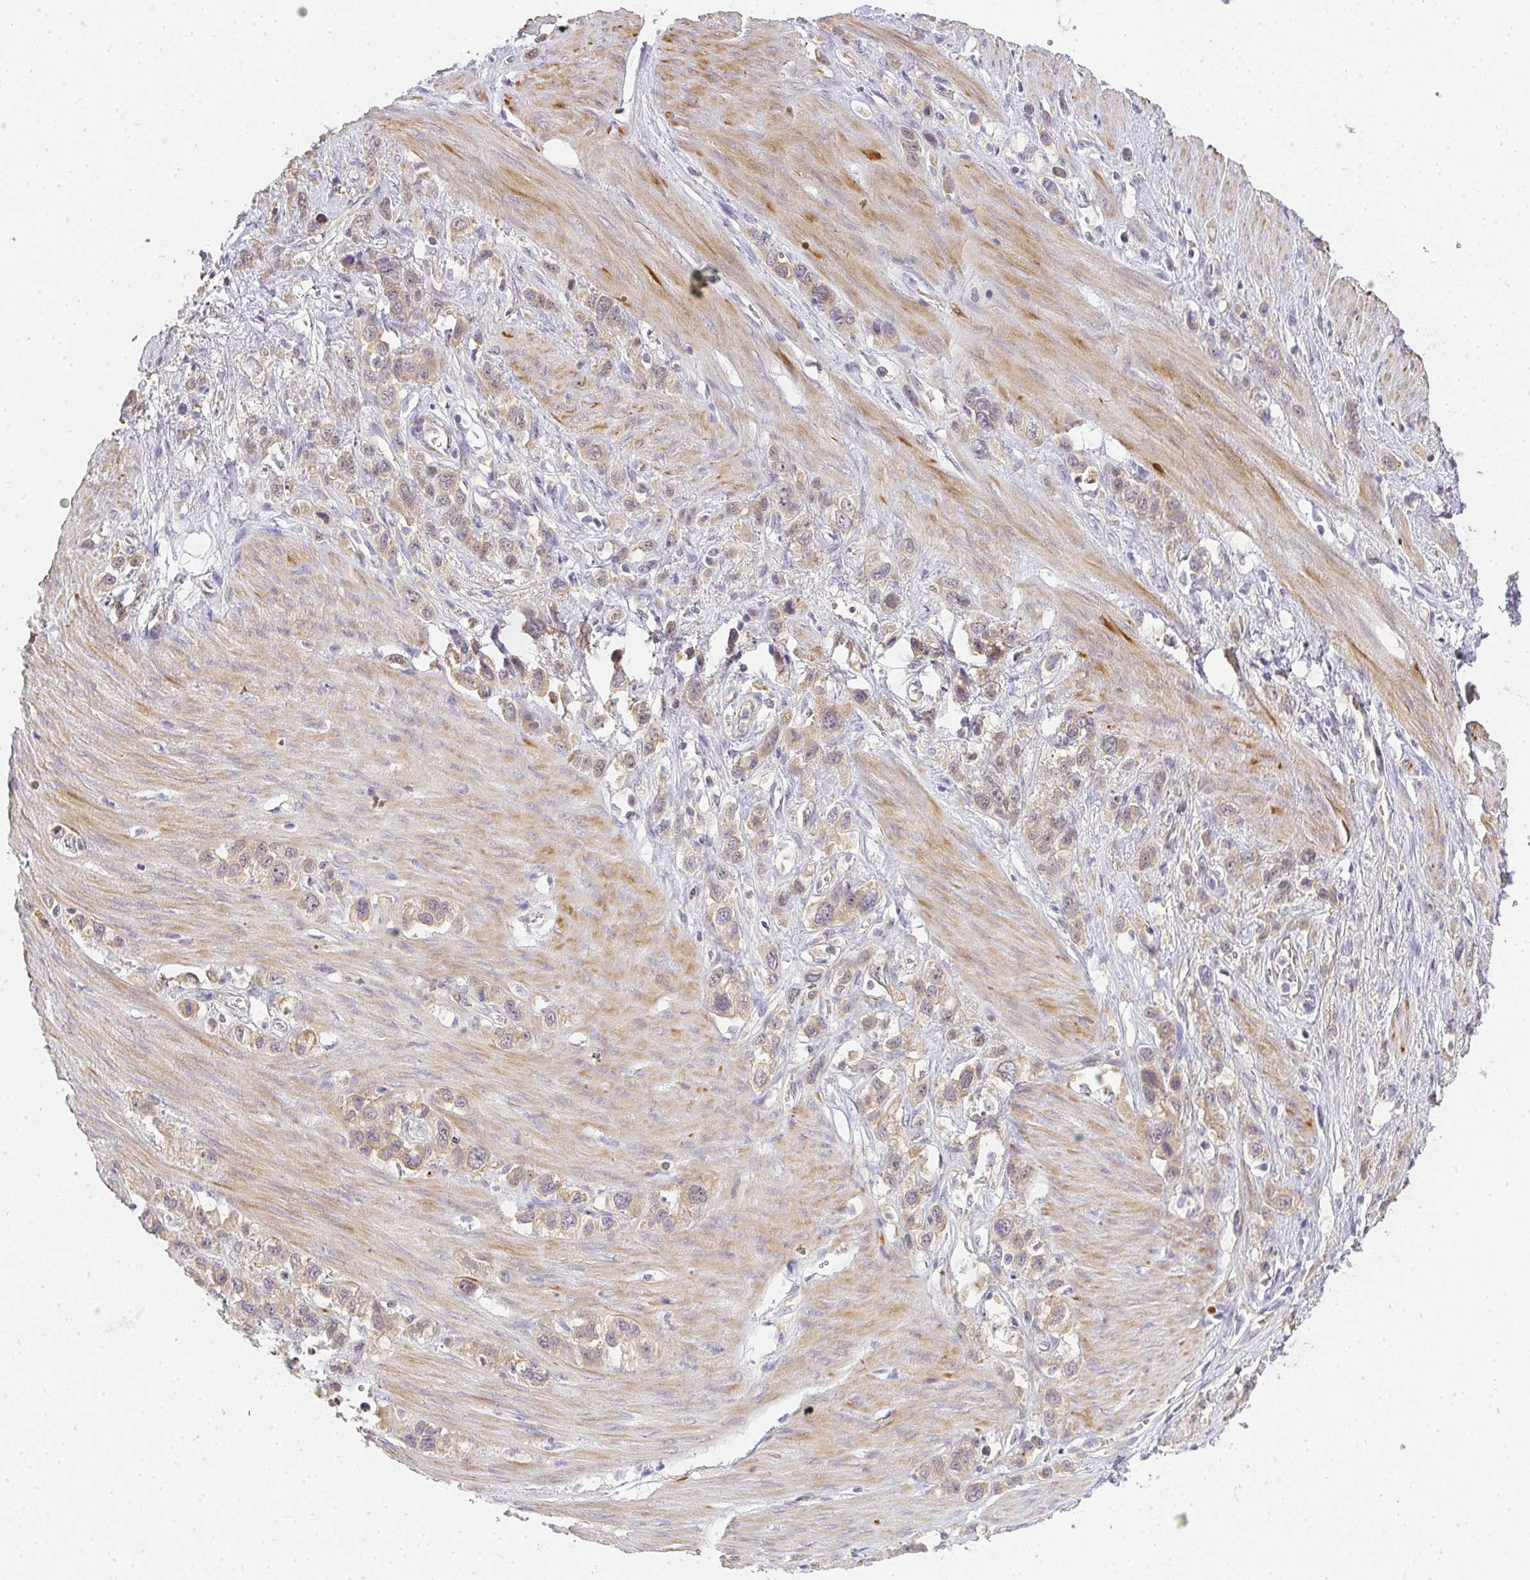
{"staining": {"intensity": "weak", "quantity": ">75%", "location": "cytoplasmic/membranous"}, "tissue": "stomach cancer", "cell_type": "Tumor cells", "image_type": "cancer", "snomed": [{"axis": "morphology", "description": "Adenocarcinoma, NOS"}, {"axis": "topography", "description": "Stomach"}], "caption": "The immunohistochemical stain highlights weak cytoplasmic/membranous expression in tumor cells of stomach cancer tissue. (DAB IHC with brightfield microscopy, high magnification).", "gene": "SLC35B3", "patient": {"sex": "female", "age": 65}}